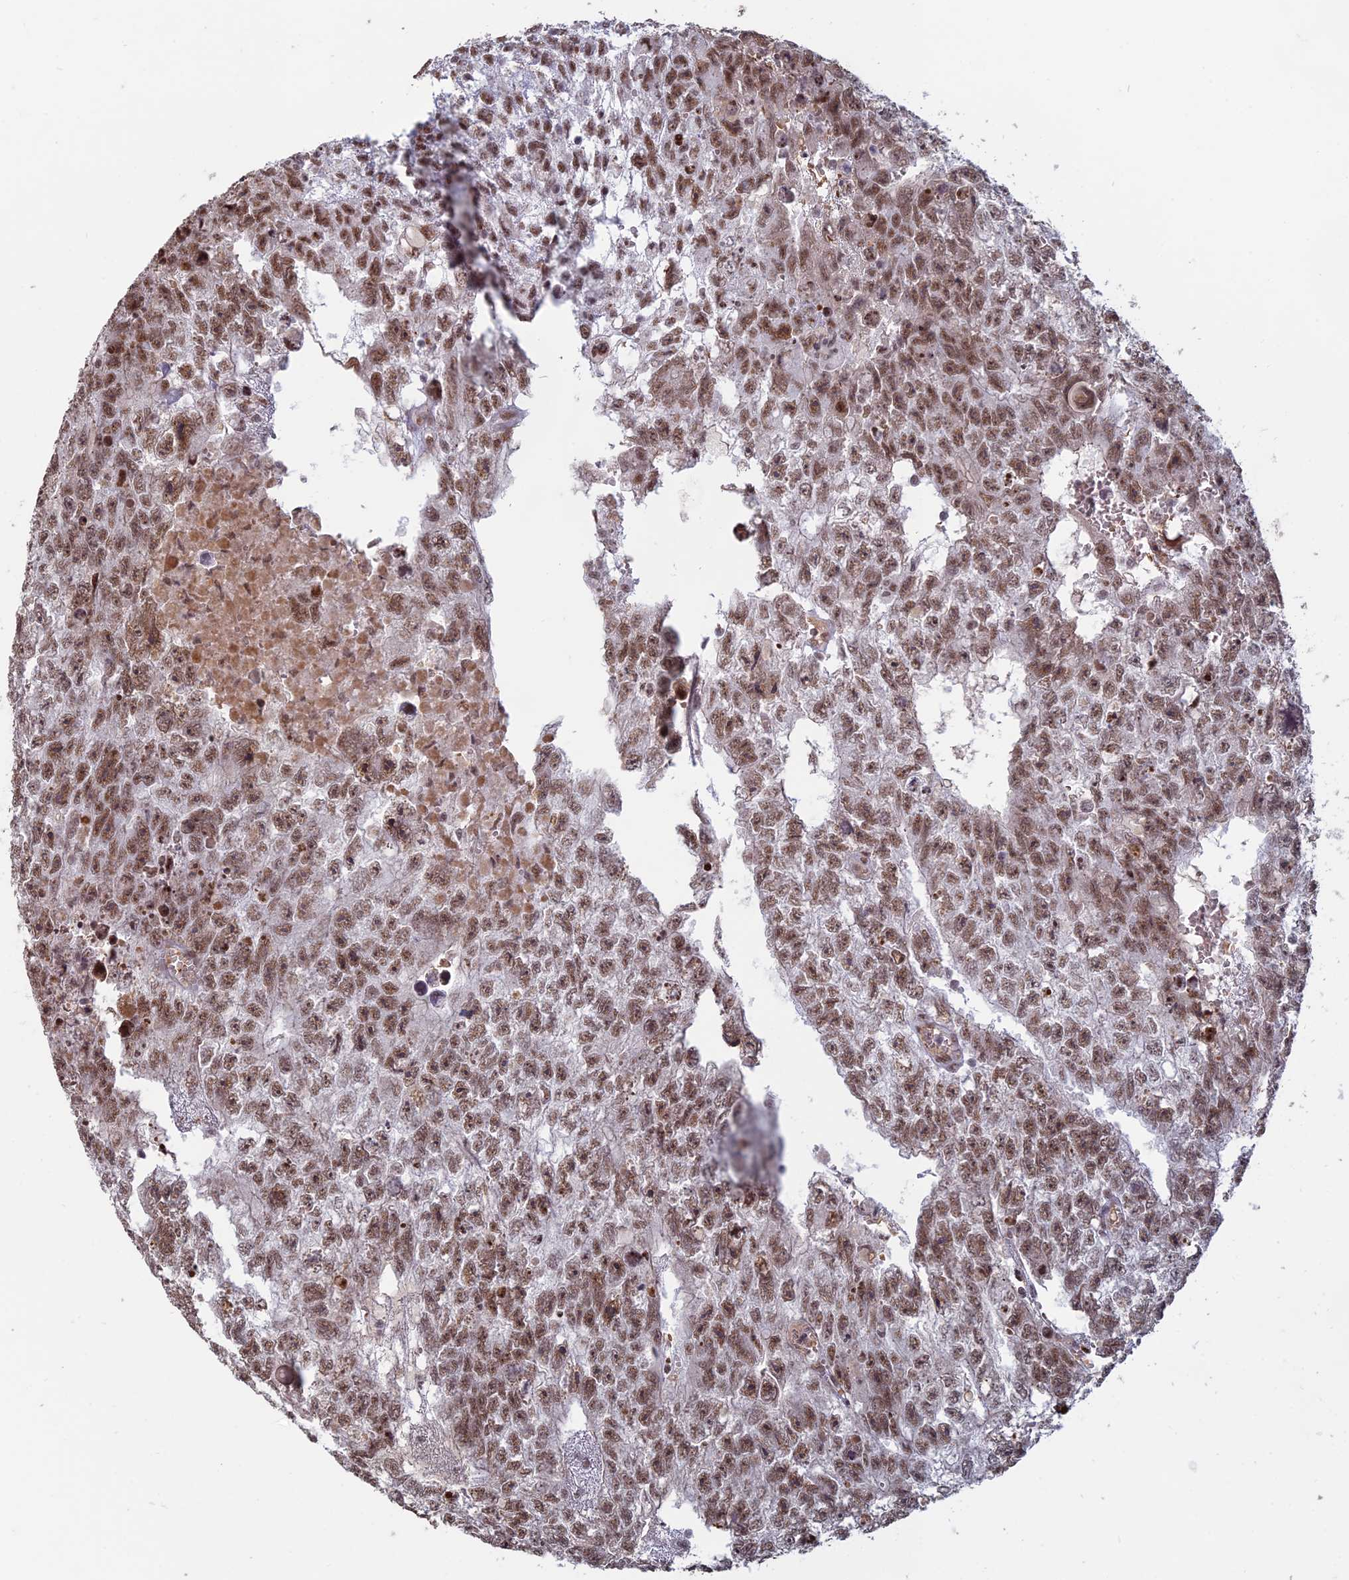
{"staining": {"intensity": "moderate", "quantity": ">75%", "location": "nuclear"}, "tissue": "testis cancer", "cell_type": "Tumor cells", "image_type": "cancer", "snomed": [{"axis": "morphology", "description": "Carcinoma, Embryonal, NOS"}, {"axis": "topography", "description": "Testis"}], "caption": "IHC photomicrograph of human testis cancer (embryonal carcinoma) stained for a protein (brown), which displays medium levels of moderate nuclear positivity in approximately >75% of tumor cells.", "gene": "MFAP1", "patient": {"sex": "male", "age": 26}}